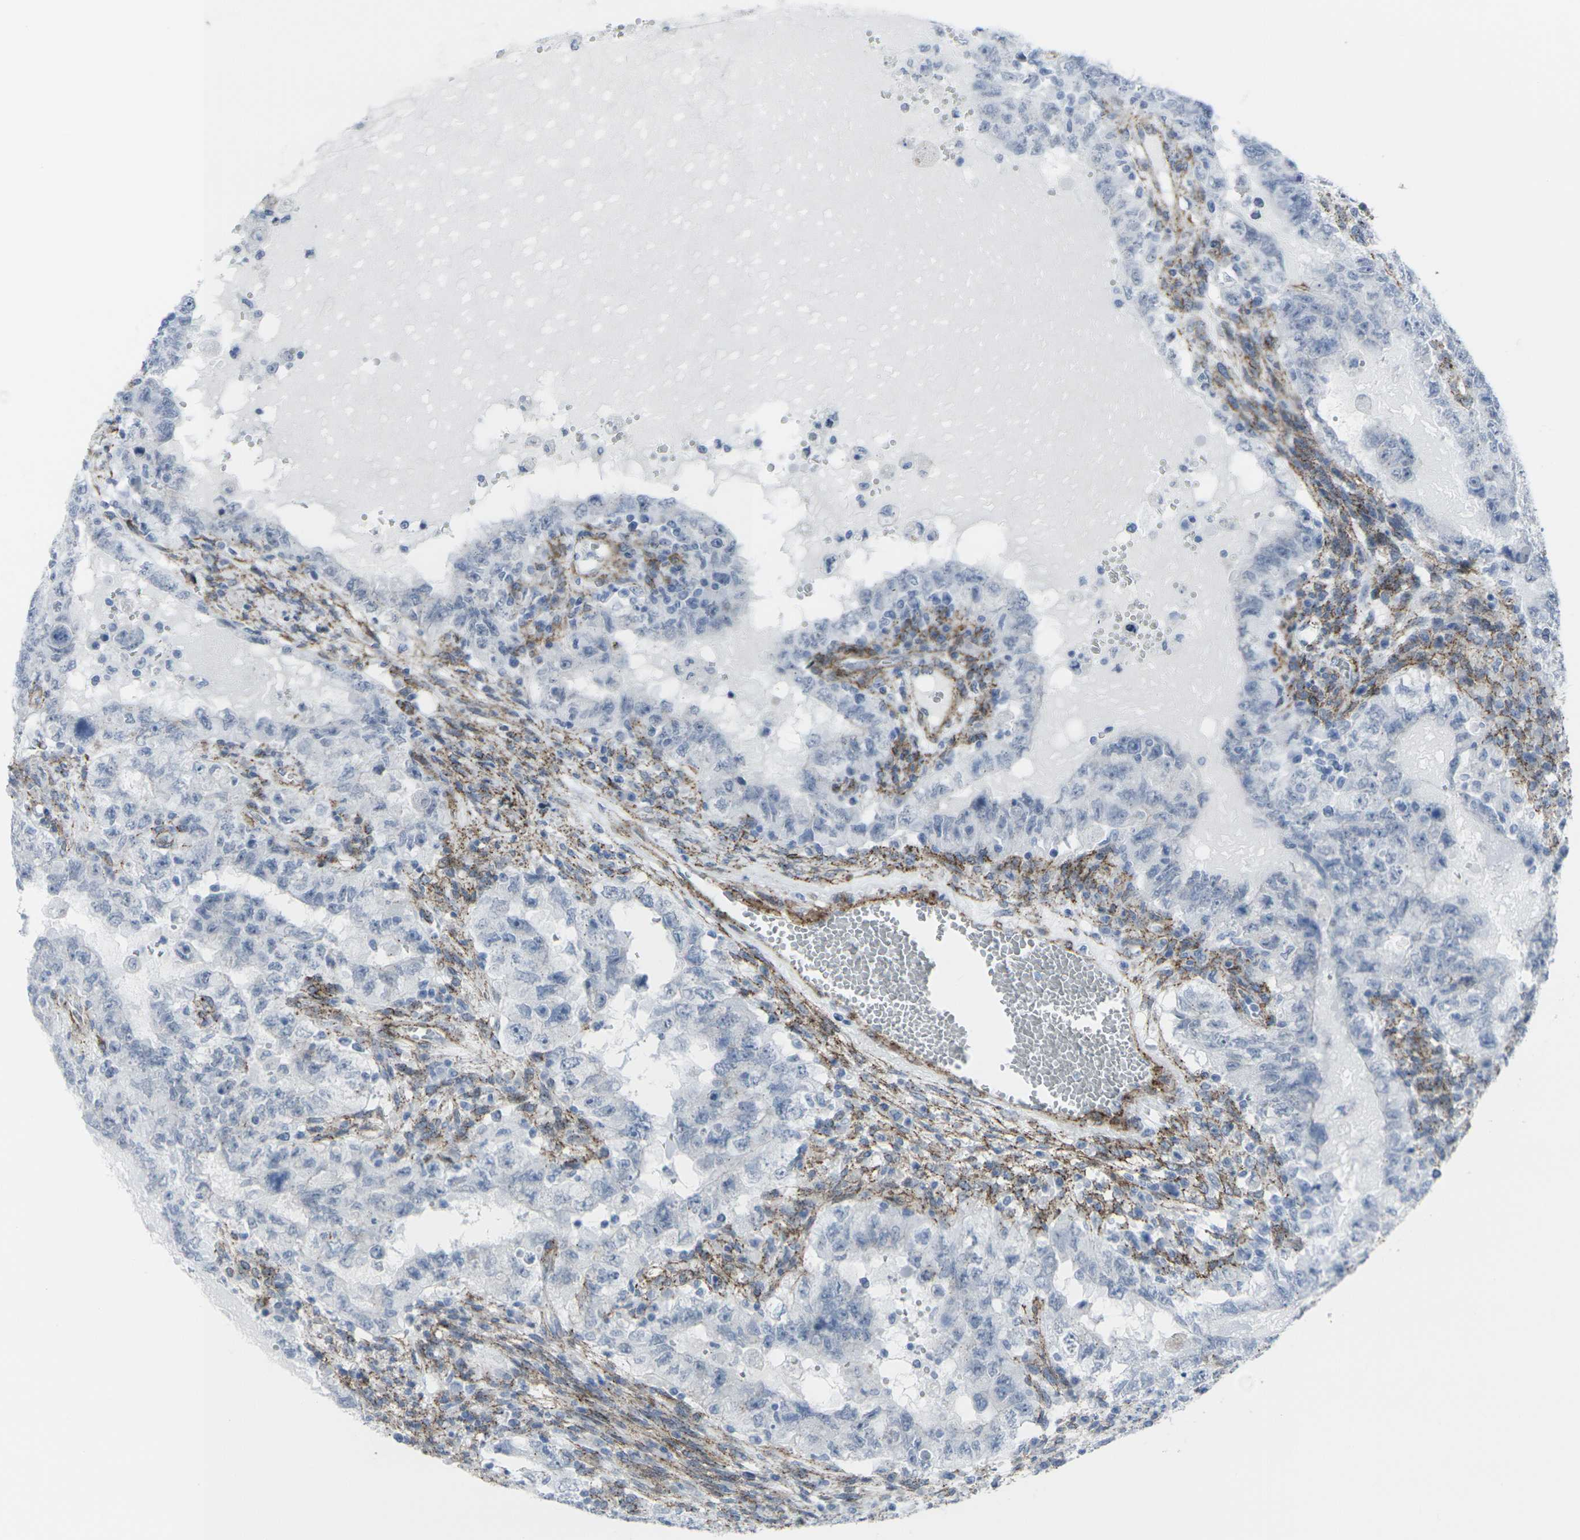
{"staining": {"intensity": "negative", "quantity": "none", "location": "none"}, "tissue": "testis cancer", "cell_type": "Tumor cells", "image_type": "cancer", "snomed": [{"axis": "morphology", "description": "Carcinoma, Embryonal, NOS"}, {"axis": "topography", "description": "Testis"}], "caption": "Immunohistochemical staining of human testis cancer exhibits no significant expression in tumor cells.", "gene": "CDH11", "patient": {"sex": "male", "age": 26}}